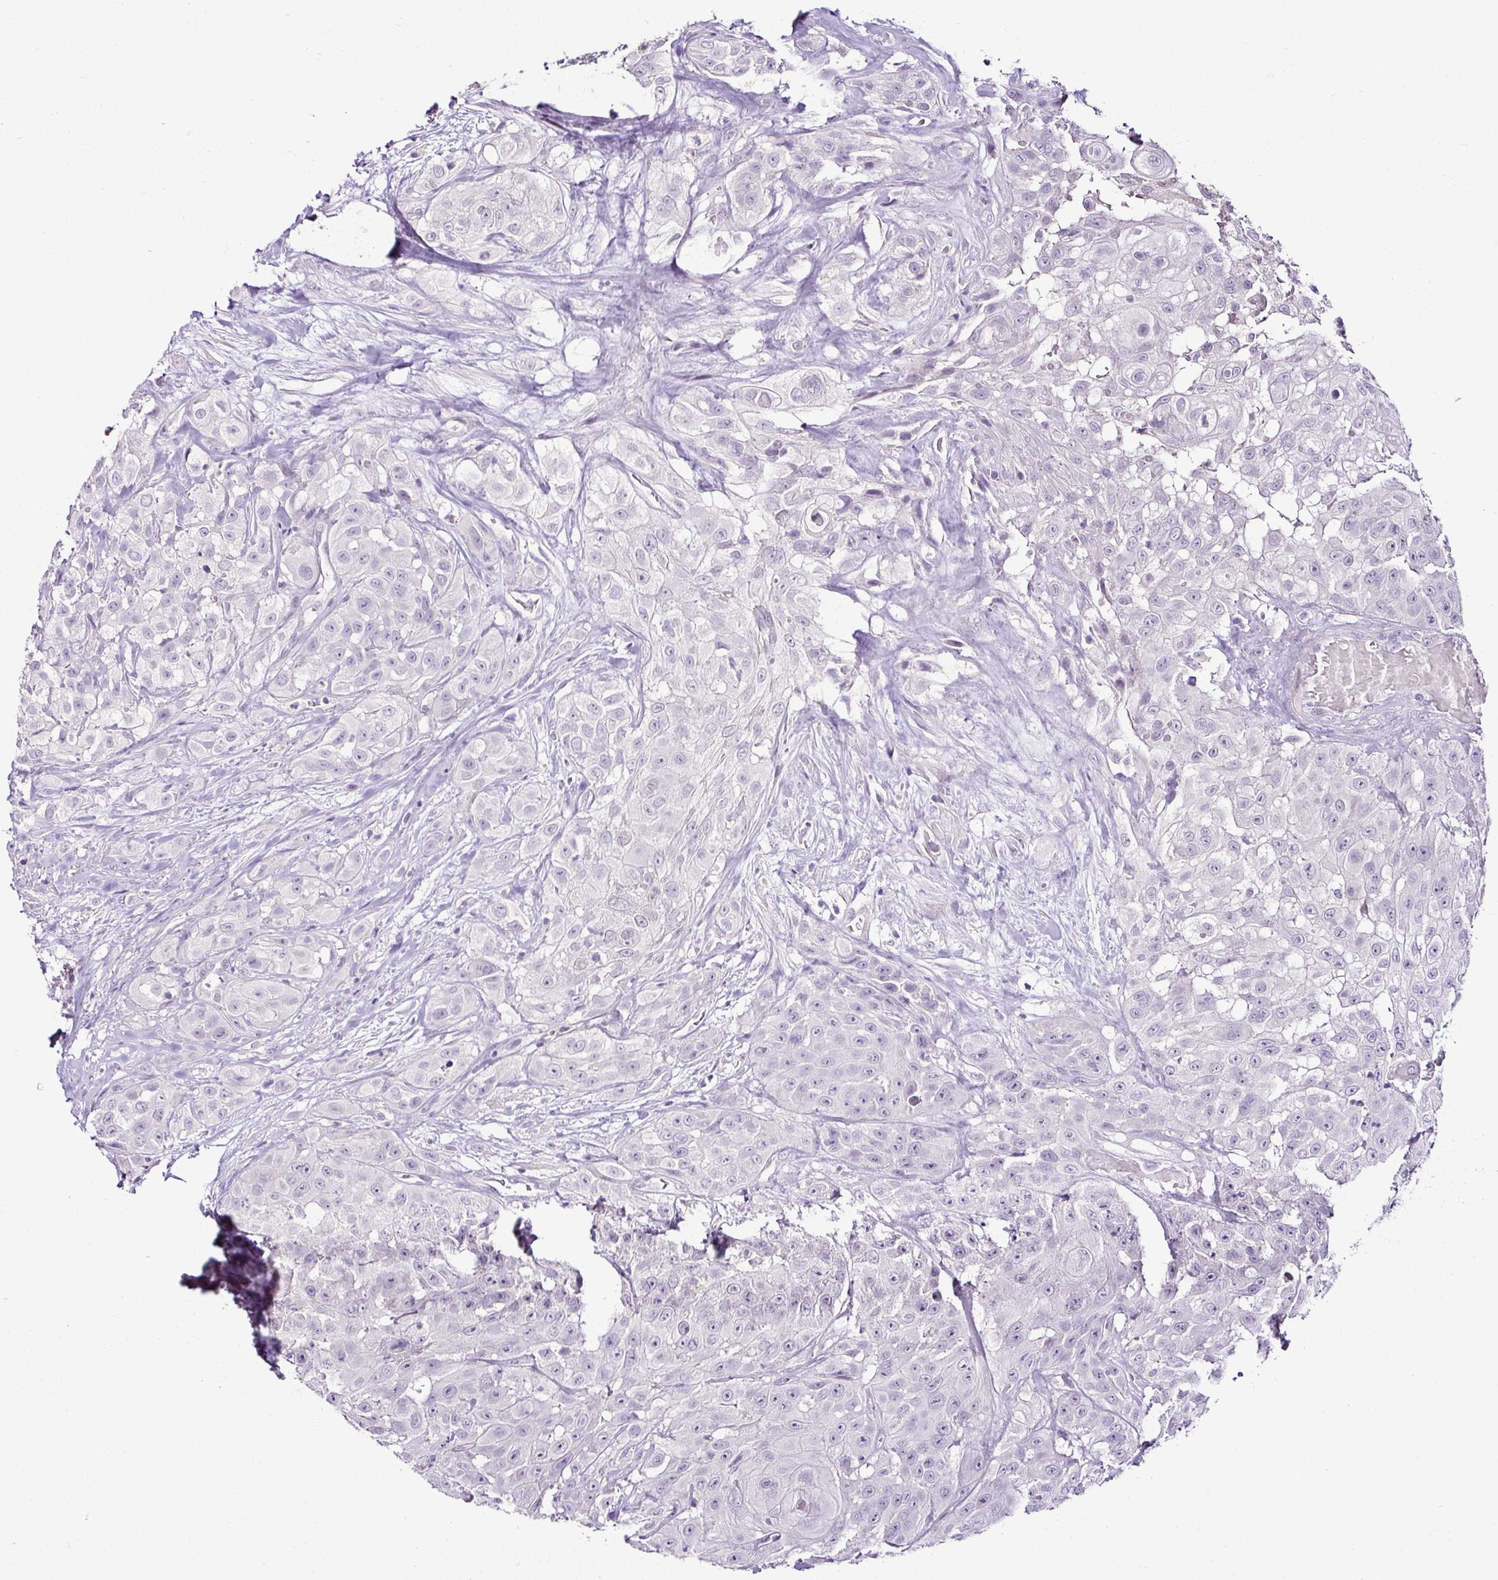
{"staining": {"intensity": "negative", "quantity": "none", "location": "none"}, "tissue": "head and neck cancer", "cell_type": "Tumor cells", "image_type": "cancer", "snomed": [{"axis": "morphology", "description": "Squamous cell carcinoma, NOS"}, {"axis": "topography", "description": "Head-Neck"}], "caption": "Image shows no protein expression in tumor cells of head and neck cancer tissue.", "gene": "ESR1", "patient": {"sex": "male", "age": 83}}